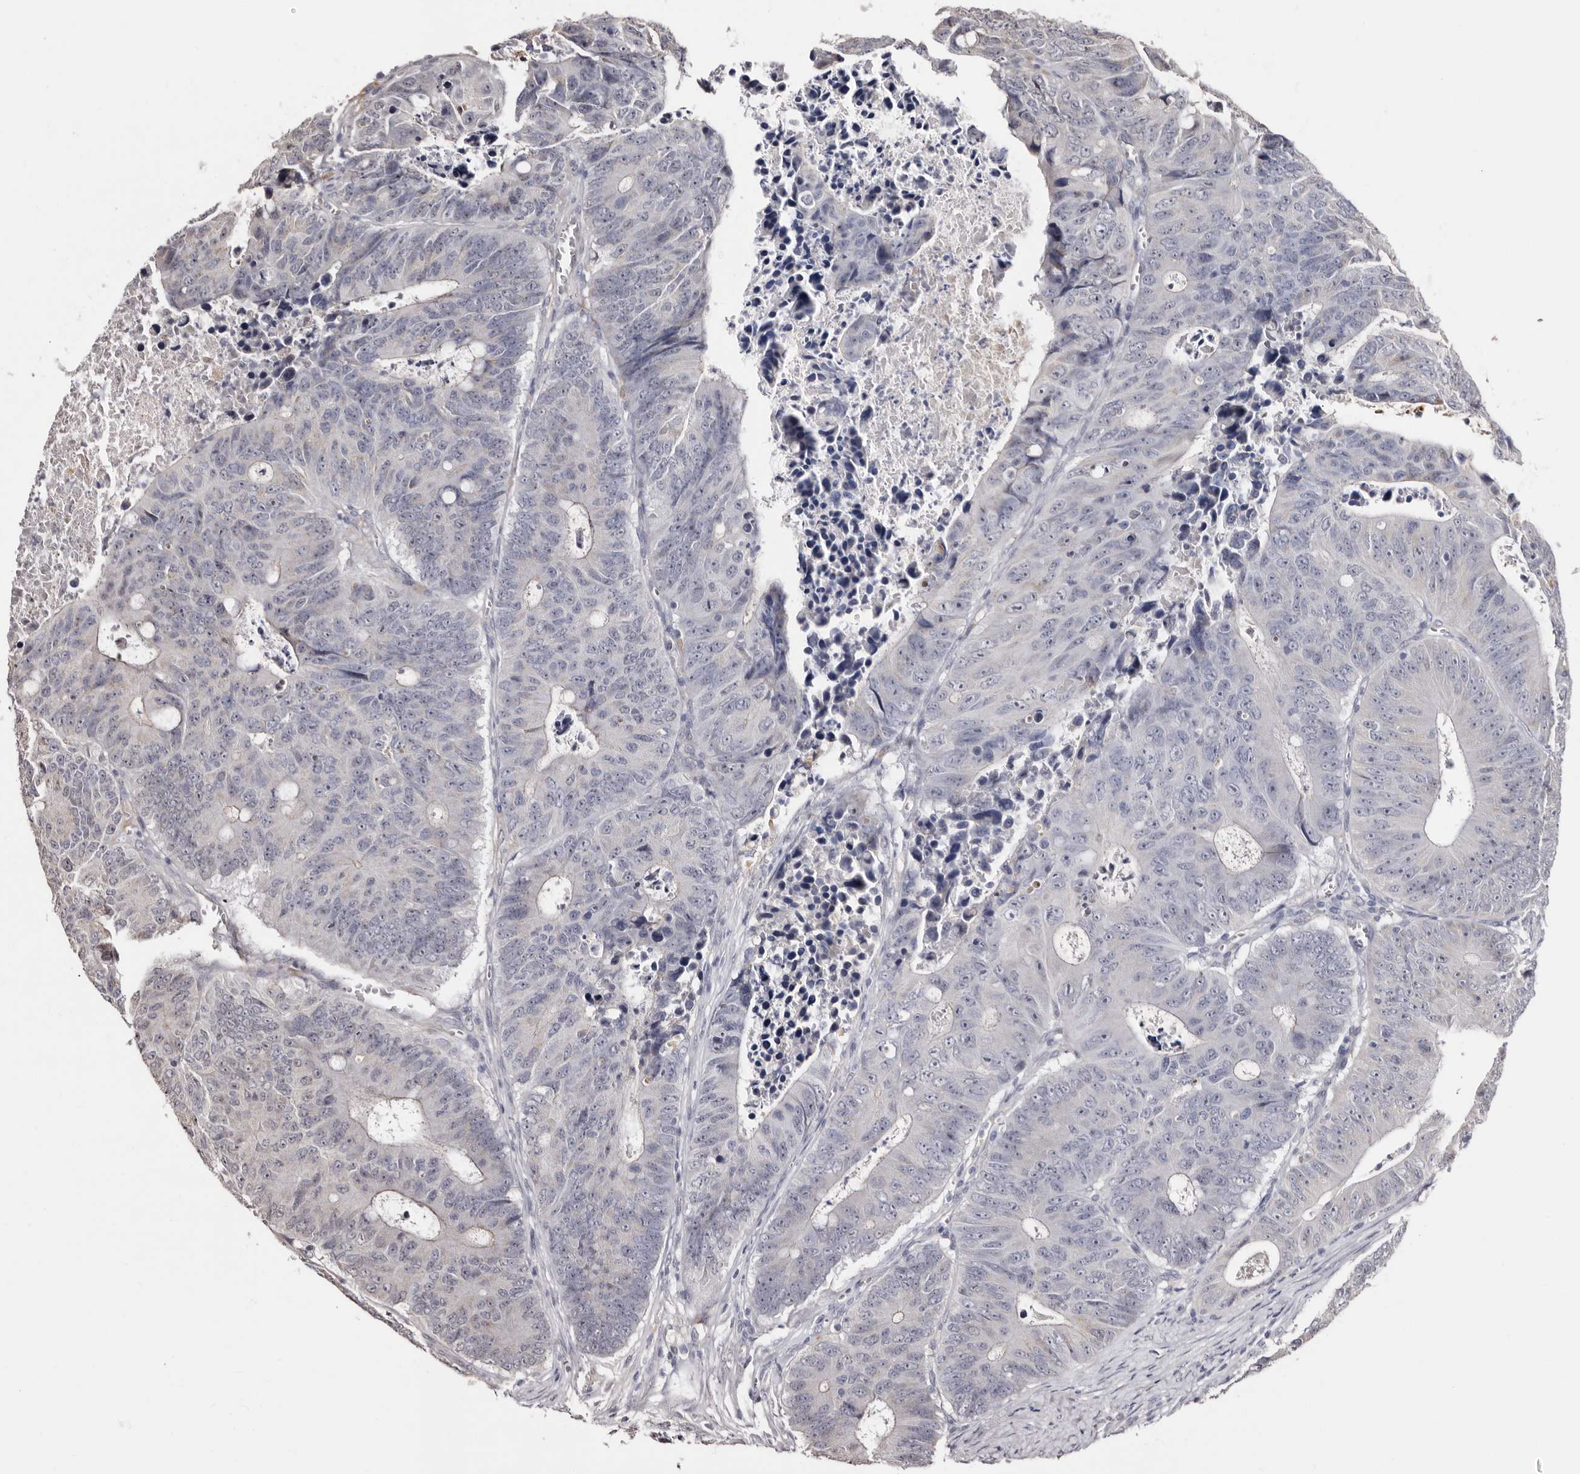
{"staining": {"intensity": "negative", "quantity": "none", "location": "none"}, "tissue": "colorectal cancer", "cell_type": "Tumor cells", "image_type": "cancer", "snomed": [{"axis": "morphology", "description": "Adenocarcinoma, NOS"}, {"axis": "topography", "description": "Colon"}], "caption": "The photomicrograph exhibits no significant staining in tumor cells of colorectal adenocarcinoma.", "gene": "PTAFR", "patient": {"sex": "male", "age": 87}}